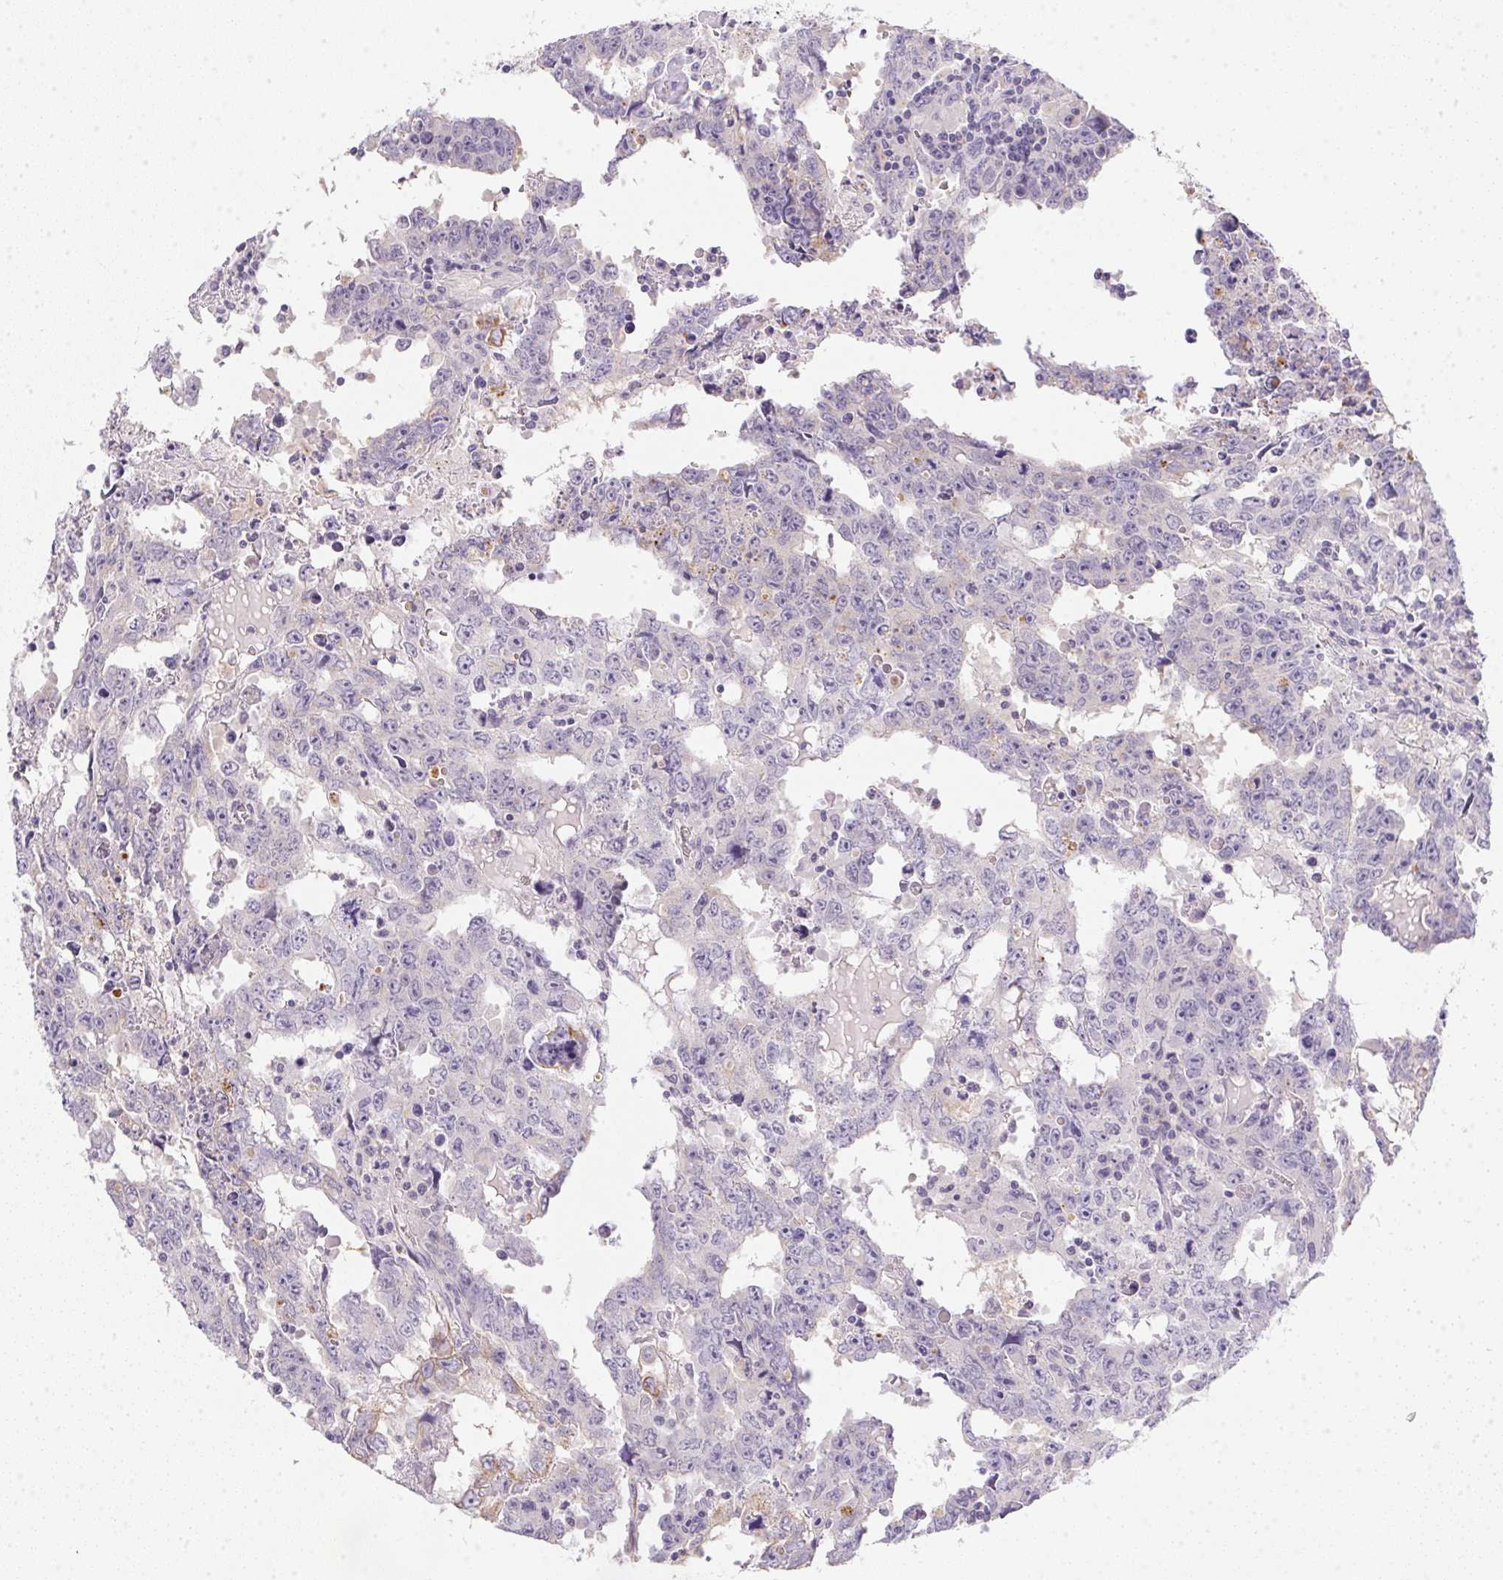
{"staining": {"intensity": "negative", "quantity": "none", "location": "none"}, "tissue": "testis cancer", "cell_type": "Tumor cells", "image_type": "cancer", "snomed": [{"axis": "morphology", "description": "Carcinoma, Embryonal, NOS"}, {"axis": "topography", "description": "Testis"}], "caption": "This photomicrograph is of embryonal carcinoma (testis) stained with immunohistochemistry (IHC) to label a protein in brown with the nuclei are counter-stained blue. There is no expression in tumor cells.", "gene": "SLC17A7", "patient": {"sex": "male", "age": 22}}